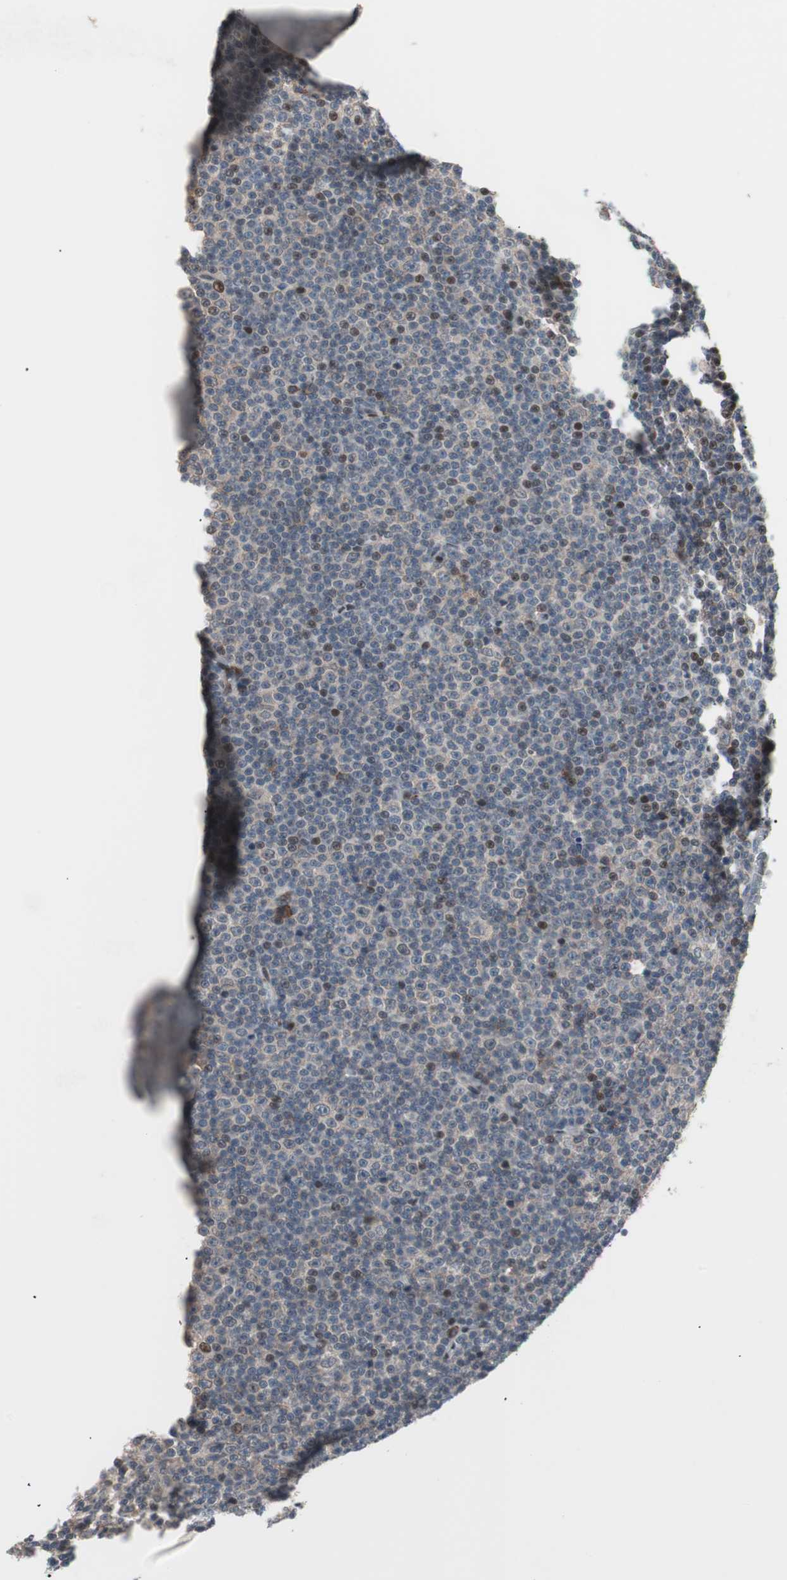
{"staining": {"intensity": "moderate", "quantity": "25%-75%", "location": "nuclear"}, "tissue": "lymphoma", "cell_type": "Tumor cells", "image_type": "cancer", "snomed": [{"axis": "morphology", "description": "Malignant lymphoma, non-Hodgkin's type, Low grade"}, {"axis": "topography", "description": "Lymph node"}], "caption": "Brown immunohistochemical staining in lymphoma exhibits moderate nuclear positivity in approximately 25%-75% of tumor cells. (DAB (3,3'-diaminobenzidine) IHC with brightfield microscopy, high magnification).", "gene": "POLH", "patient": {"sex": "female", "age": 67}}